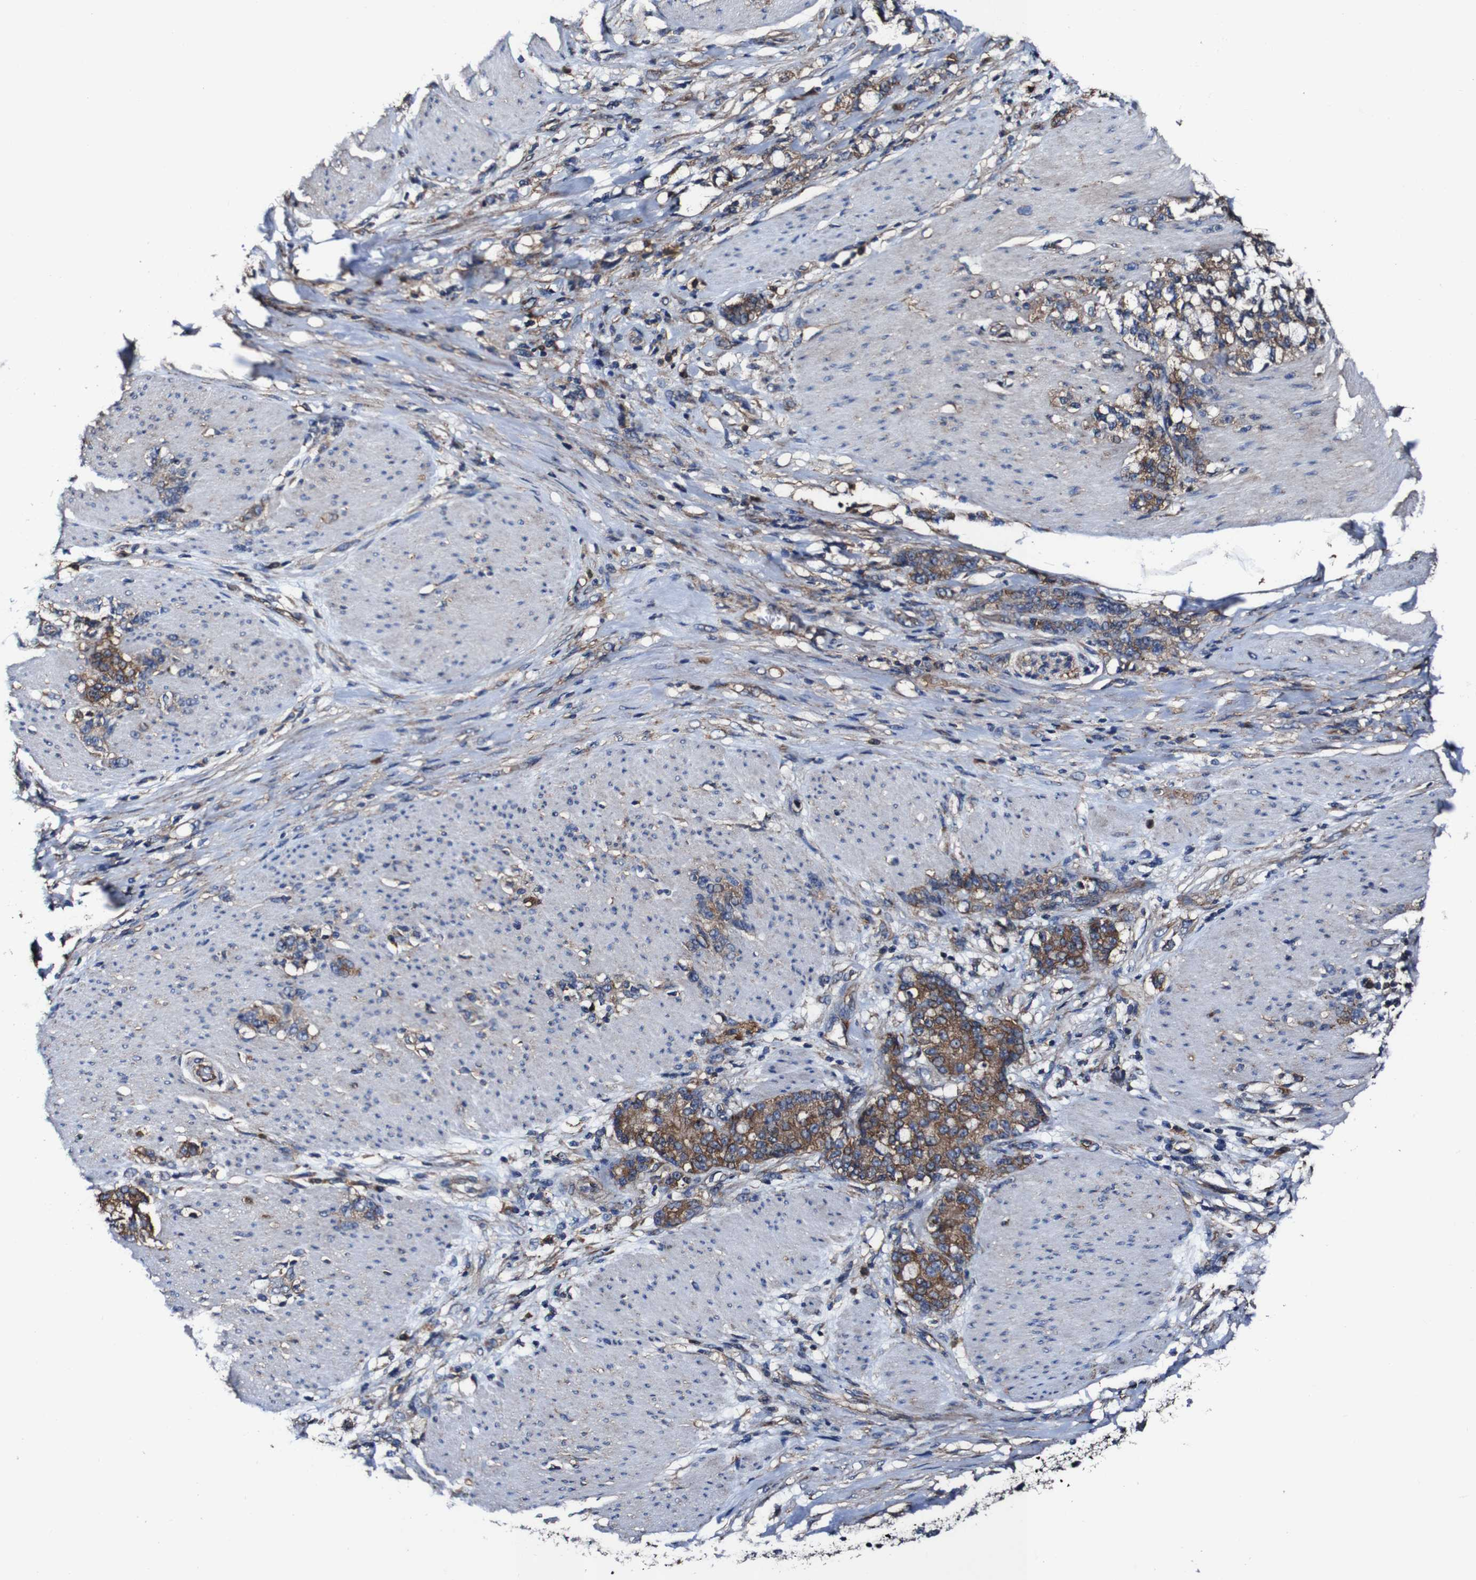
{"staining": {"intensity": "moderate", "quantity": ">75%", "location": "cytoplasmic/membranous"}, "tissue": "stomach cancer", "cell_type": "Tumor cells", "image_type": "cancer", "snomed": [{"axis": "morphology", "description": "Adenocarcinoma, NOS"}, {"axis": "topography", "description": "Stomach, lower"}], "caption": "Immunohistochemistry (IHC) (DAB) staining of human stomach adenocarcinoma demonstrates moderate cytoplasmic/membranous protein expression in approximately >75% of tumor cells.", "gene": "CSF1R", "patient": {"sex": "male", "age": 88}}